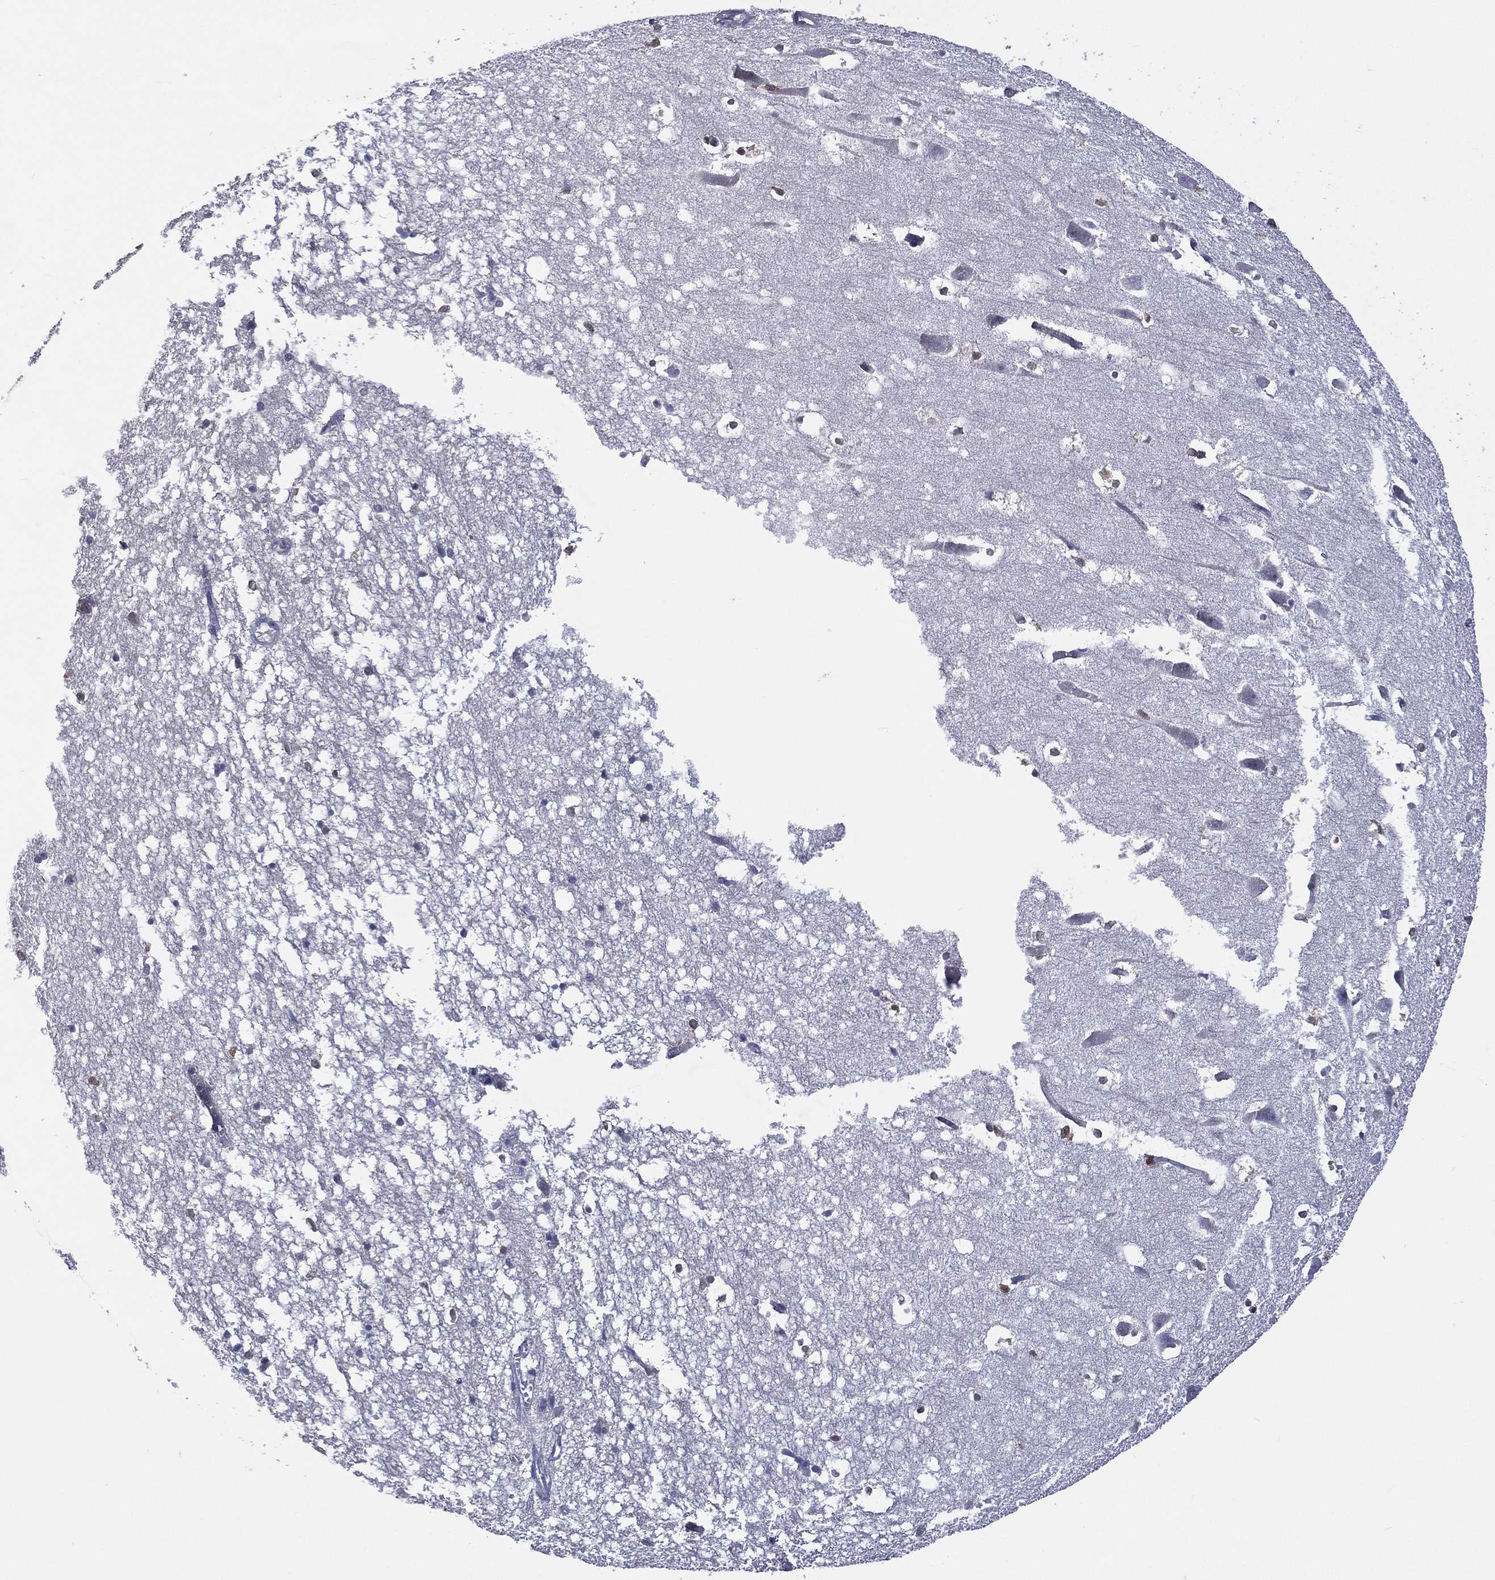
{"staining": {"intensity": "strong", "quantity": "<25%", "location": "nuclear"}, "tissue": "hippocampus", "cell_type": "Glial cells", "image_type": "normal", "snomed": [{"axis": "morphology", "description": "Normal tissue, NOS"}, {"axis": "topography", "description": "Lateral ventricle wall"}, {"axis": "topography", "description": "Hippocampus"}], "caption": "Hippocampus stained for a protein shows strong nuclear positivity in glial cells. (brown staining indicates protein expression, while blue staining denotes nuclei).", "gene": "MTAP", "patient": {"sex": "female", "age": 63}}